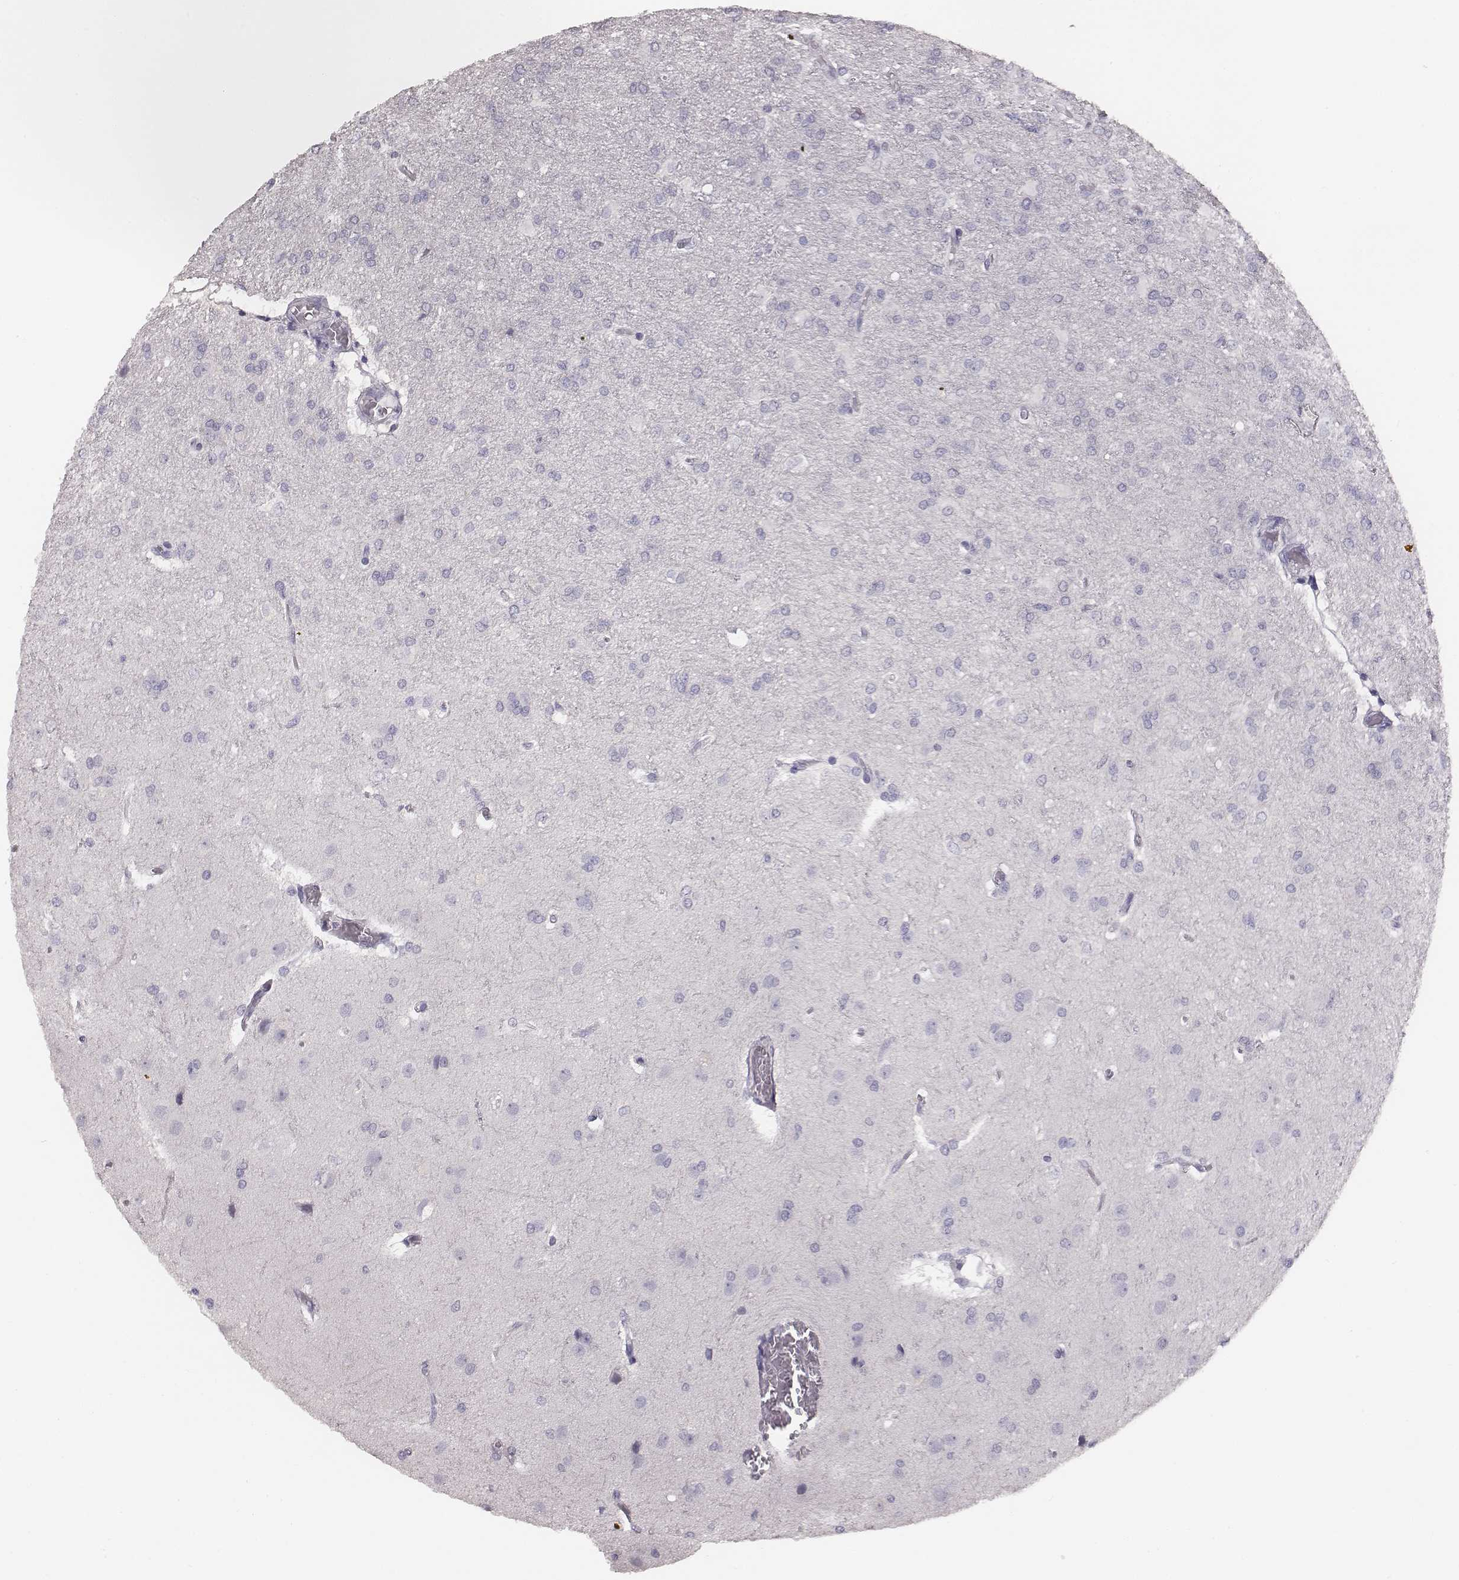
{"staining": {"intensity": "negative", "quantity": "none", "location": "none"}, "tissue": "glioma", "cell_type": "Tumor cells", "image_type": "cancer", "snomed": [{"axis": "morphology", "description": "Glioma, malignant, High grade"}, {"axis": "topography", "description": "Brain"}], "caption": "This is a photomicrograph of immunohistochemistry (IHC) staining of glioma, which shows no positivity in tumor cells.", "gene": "MYH6", "patient": {"sex": "male", "age": 68}}